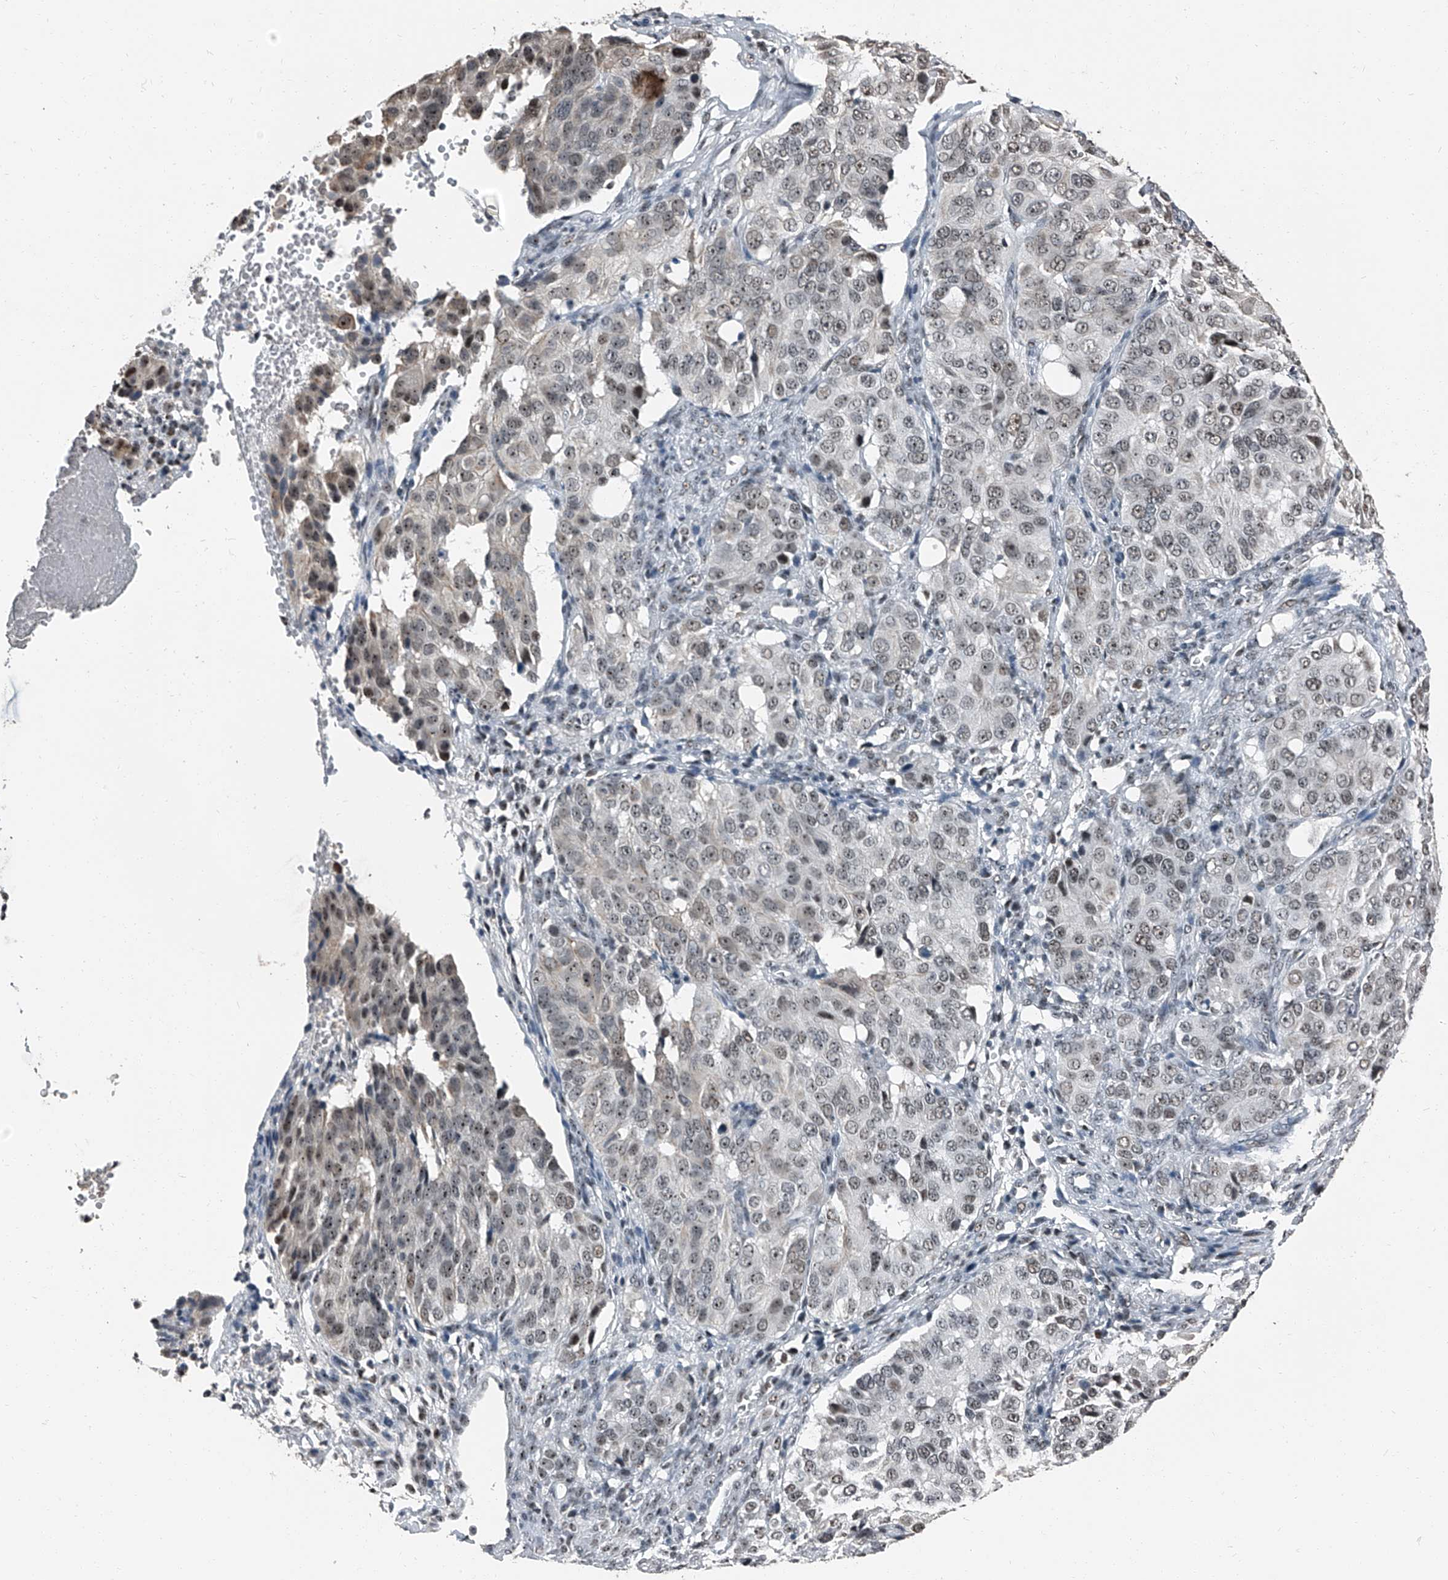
{"staining": {"intensity": "weak", "quantity": ">75%", "location": "nuclear"}, "tissue": "ovarian cancer", "cell_type": "Tumor cells", "image_type": "cancer", "snomed": [{"axis": "morphology", "description": "Carcinoma, endometroid"}, {"axis": "topography", "description": "Ovary"}], "caption": "Tumor cells show weak nuclear positivity in about >75% of cells in ovarian cancer (endometroid carcinoma). The staining was performed using DAB to visualize the protein expression in brown, while the nuclei were stained in blue with hematoxylin (Magnification: 20x).", "gene": "TCOF1", "patient": {"sex": "female", "age": 51}}